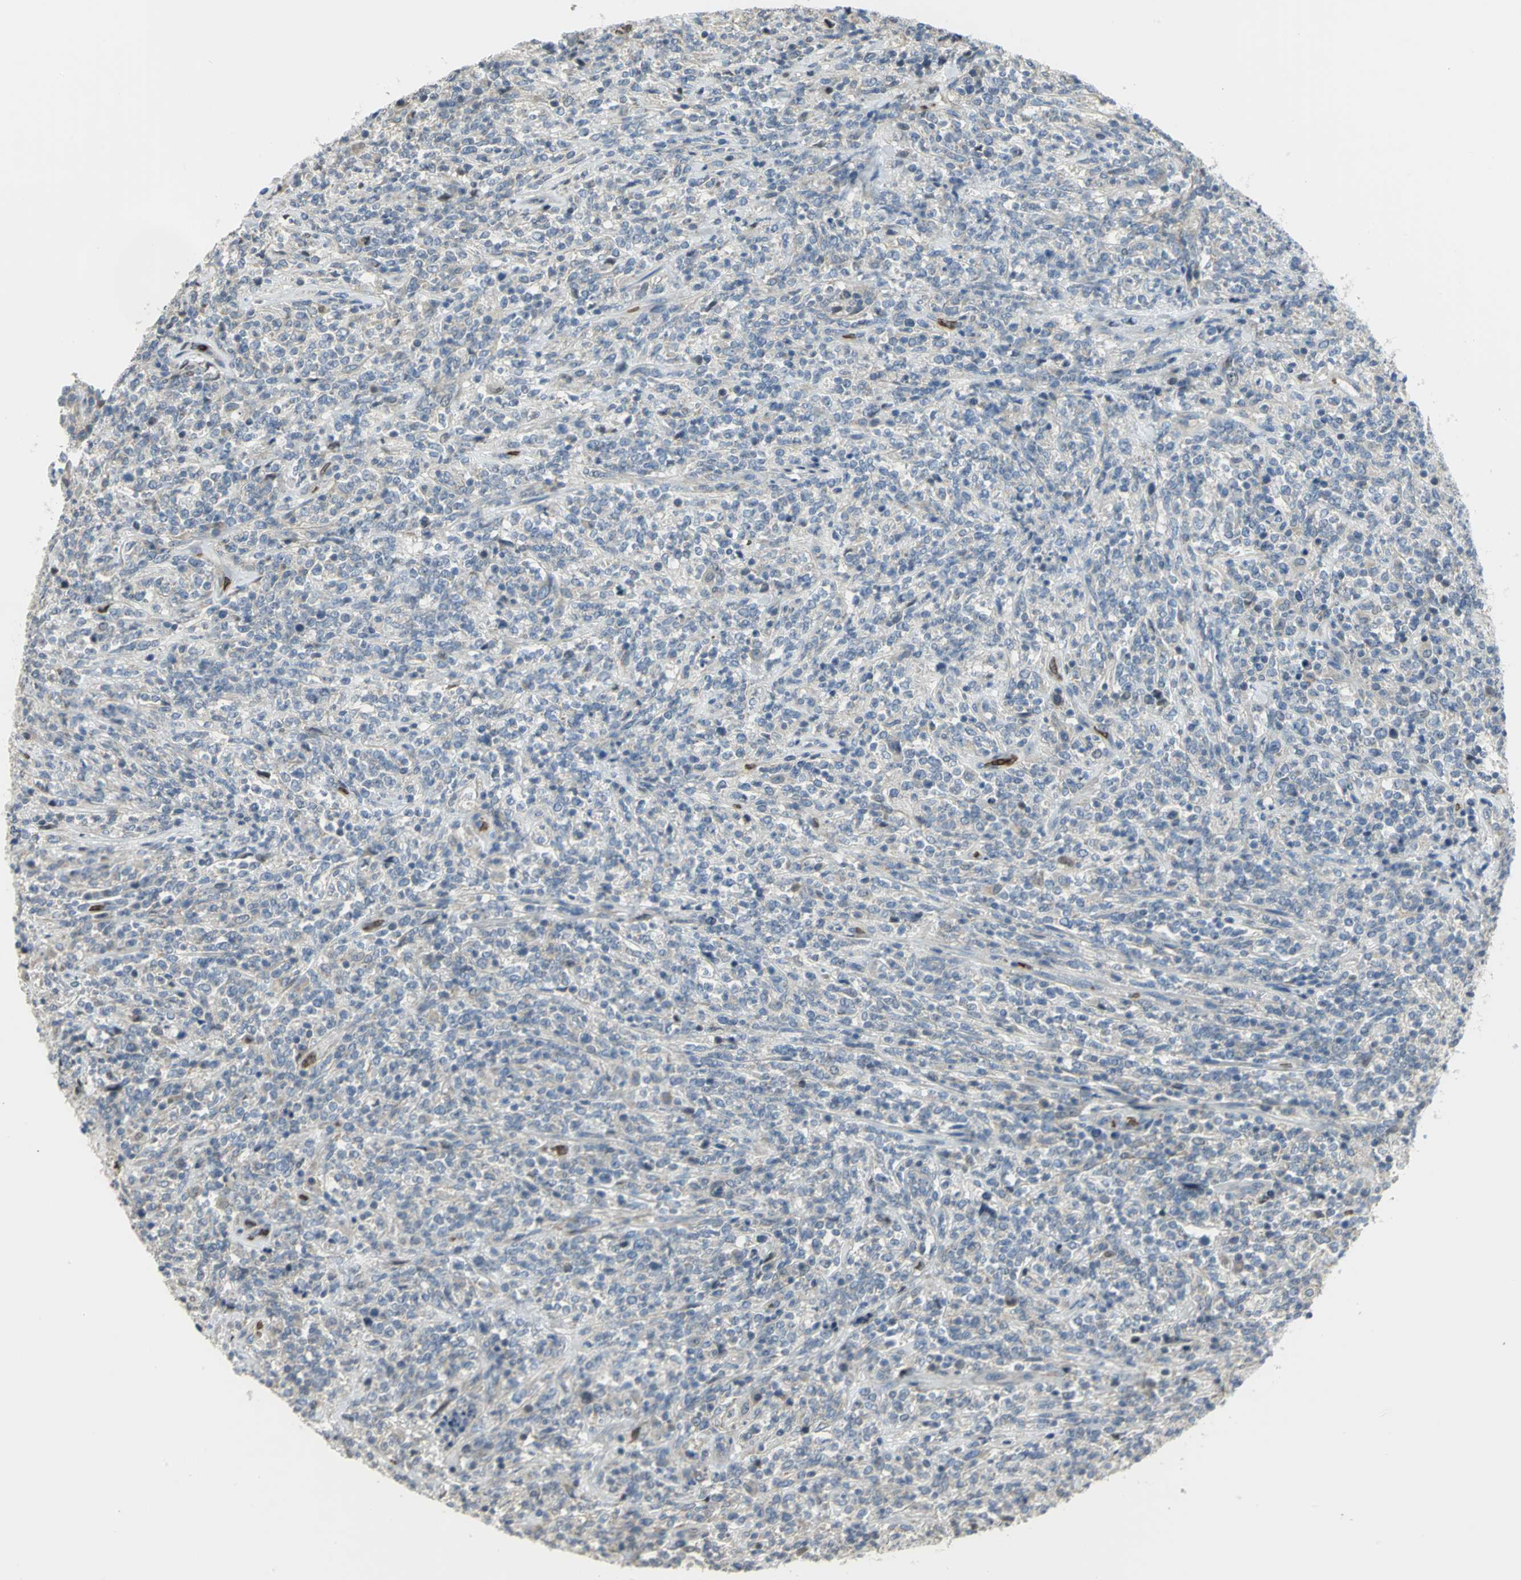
{"staining": {"intensity": "negative", "quantity": "none", "location": "none"}, "tissue": "lymphoma", "cell_type": "Tumor cells", "image_type": "cancer", "snomed": [{"axis": "morphology", "description": "Malignant lymphoma, non-Hodgkin's type, High grade"}, {"axis": "topography", "description": "Soft tissue"}], "caption": "This is an immunohistochemistry micrograph of human lymphoma. There is no expression in tumor cells.", "gene": "ANK1", "patient": {"sex": "male", "age": 18}}